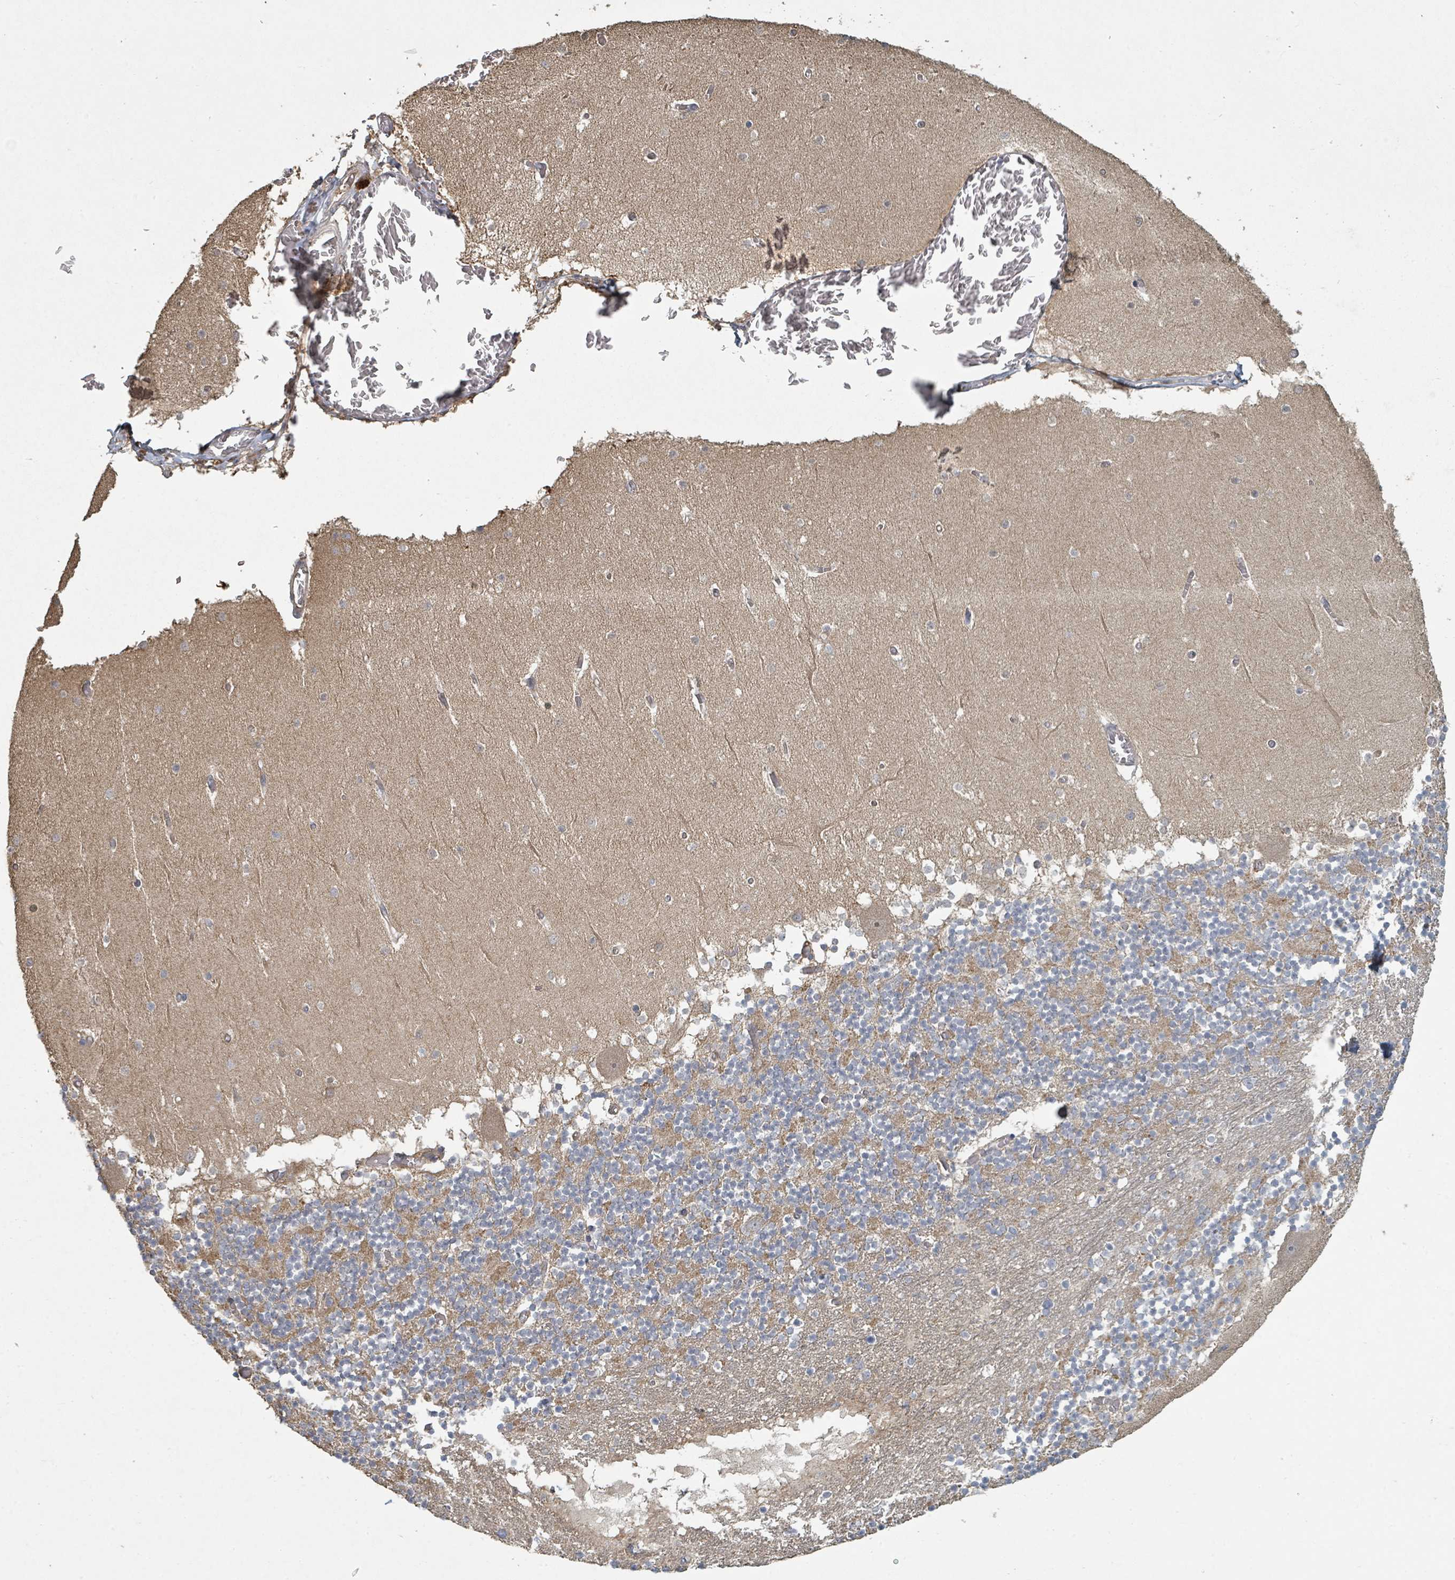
{"staining": {"intensity": "moderate", "quantity": "25%-75%", "location": "cytoplasmic/membranous"}, "tissue": "cerebellum", "cell_type": "Cells in granular layer", "image_type": "normal", "snomed": [{"axis": "morphology", "description": "Normal tissue, NOS"}, {"axis": "topography", "description": "Cerebellum"}], "caption": "High-magnification brightfield microscopy of benign cerebellum stained with DAB (brown) and counterstained with hematoxylin (blue). cells in granular layer exhibit moderate cytoplasmic/membranous expression is seen in approximately25%-75% of cells.", "gene": "WDFY1", "patient": {"sex": "female", "age": 28}}